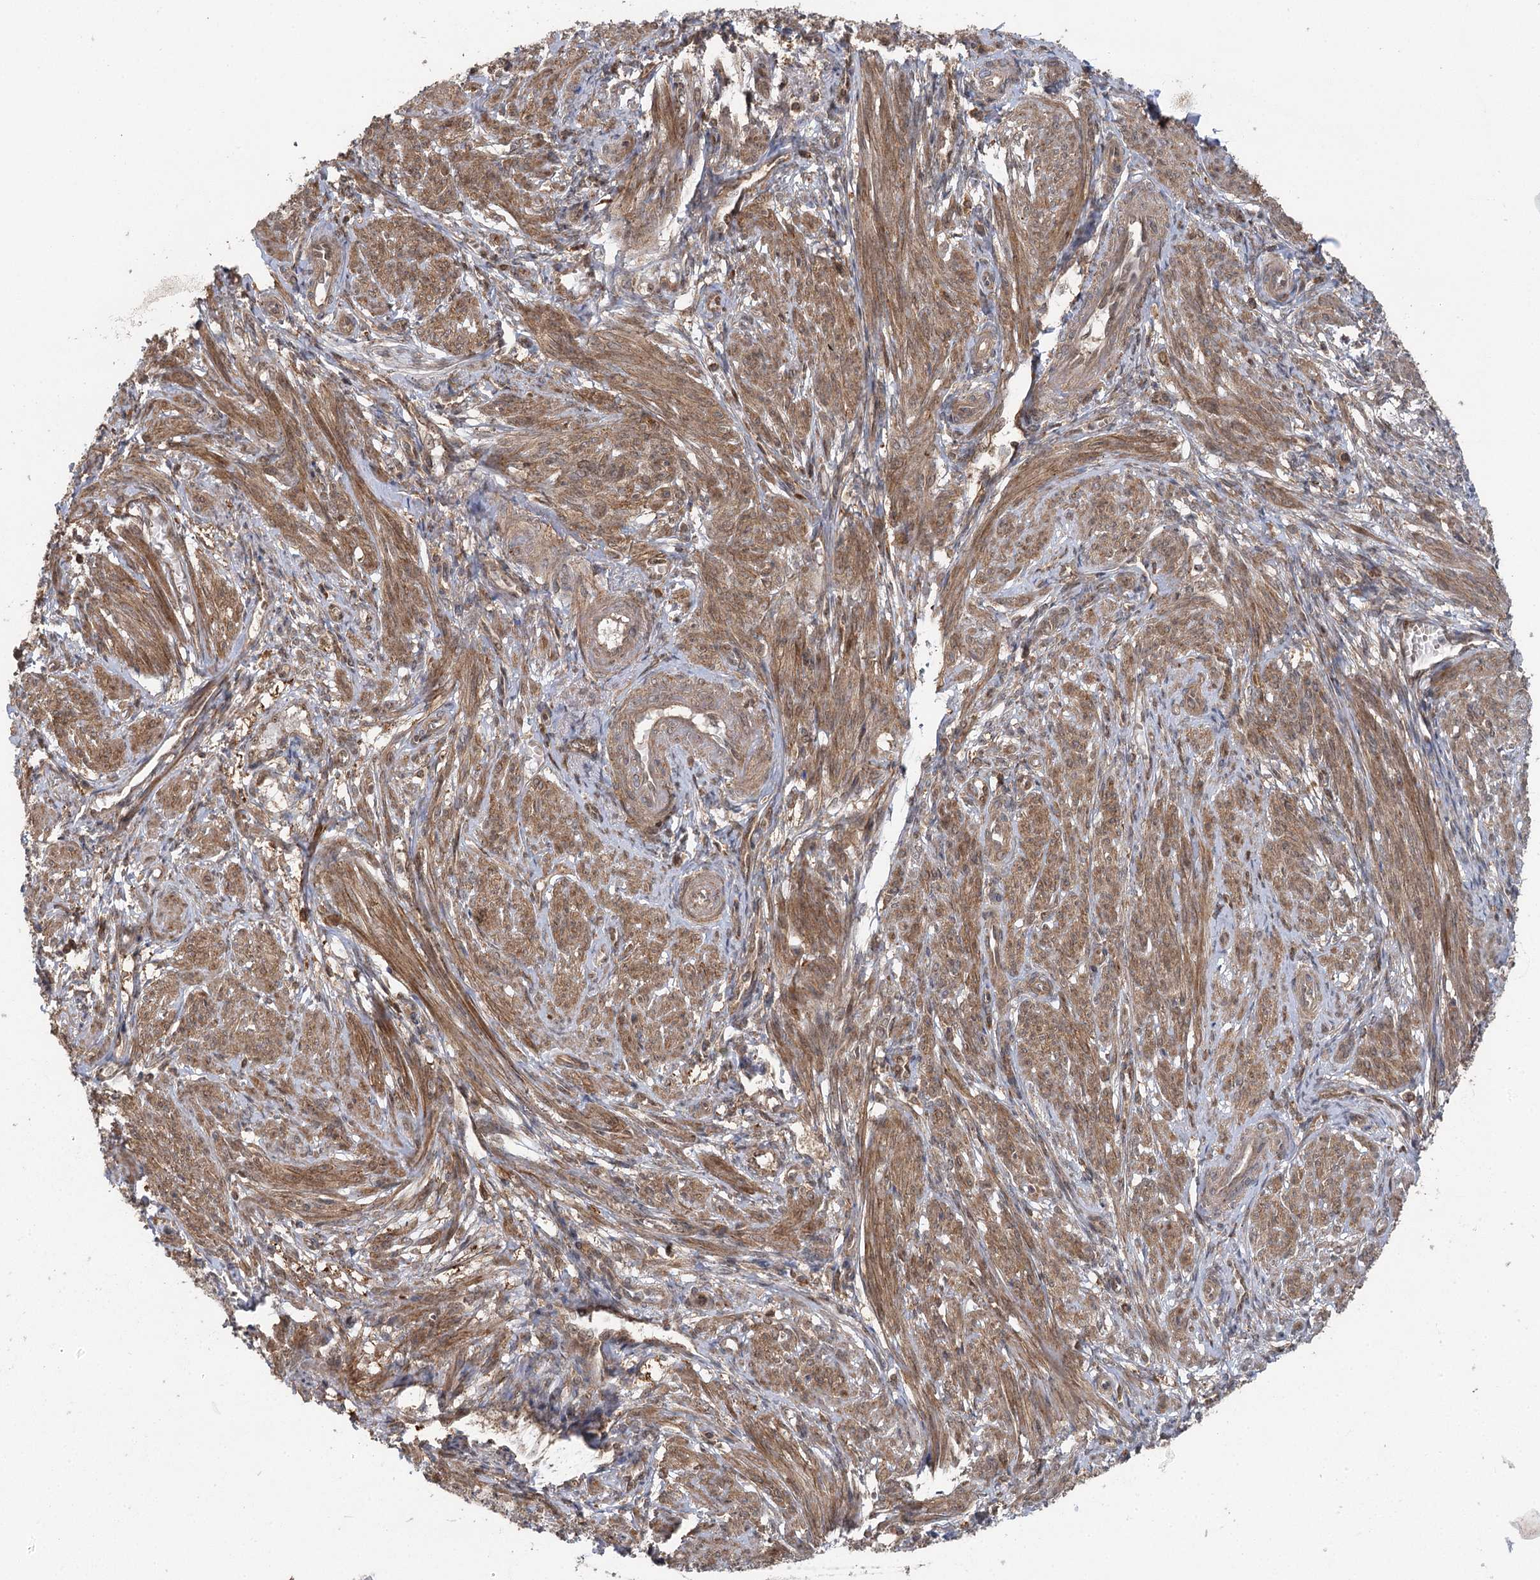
{"staining": {"intensity": "moderate", "quantity": ">75%", "location": "cytoplasmic/membranous"}, "tissue": "smooth muscle", "cell_type": "Smooth muscle cells", "image_type": "normal", "snomed": [{"axis": "morphology", "description": "Normal tissue, NOS"}, {"axis": "topography", "description": "Smooth muscle"}], "caption": "The photomicrograph displays immunohistochemical staining of benign smooth muscle. There is moderate cytoplasmic/membranous expression is present in about >75% of smooth muscle cells.", "gene": "C12orf4", "patient": {"sex": "female", "age": 39}}